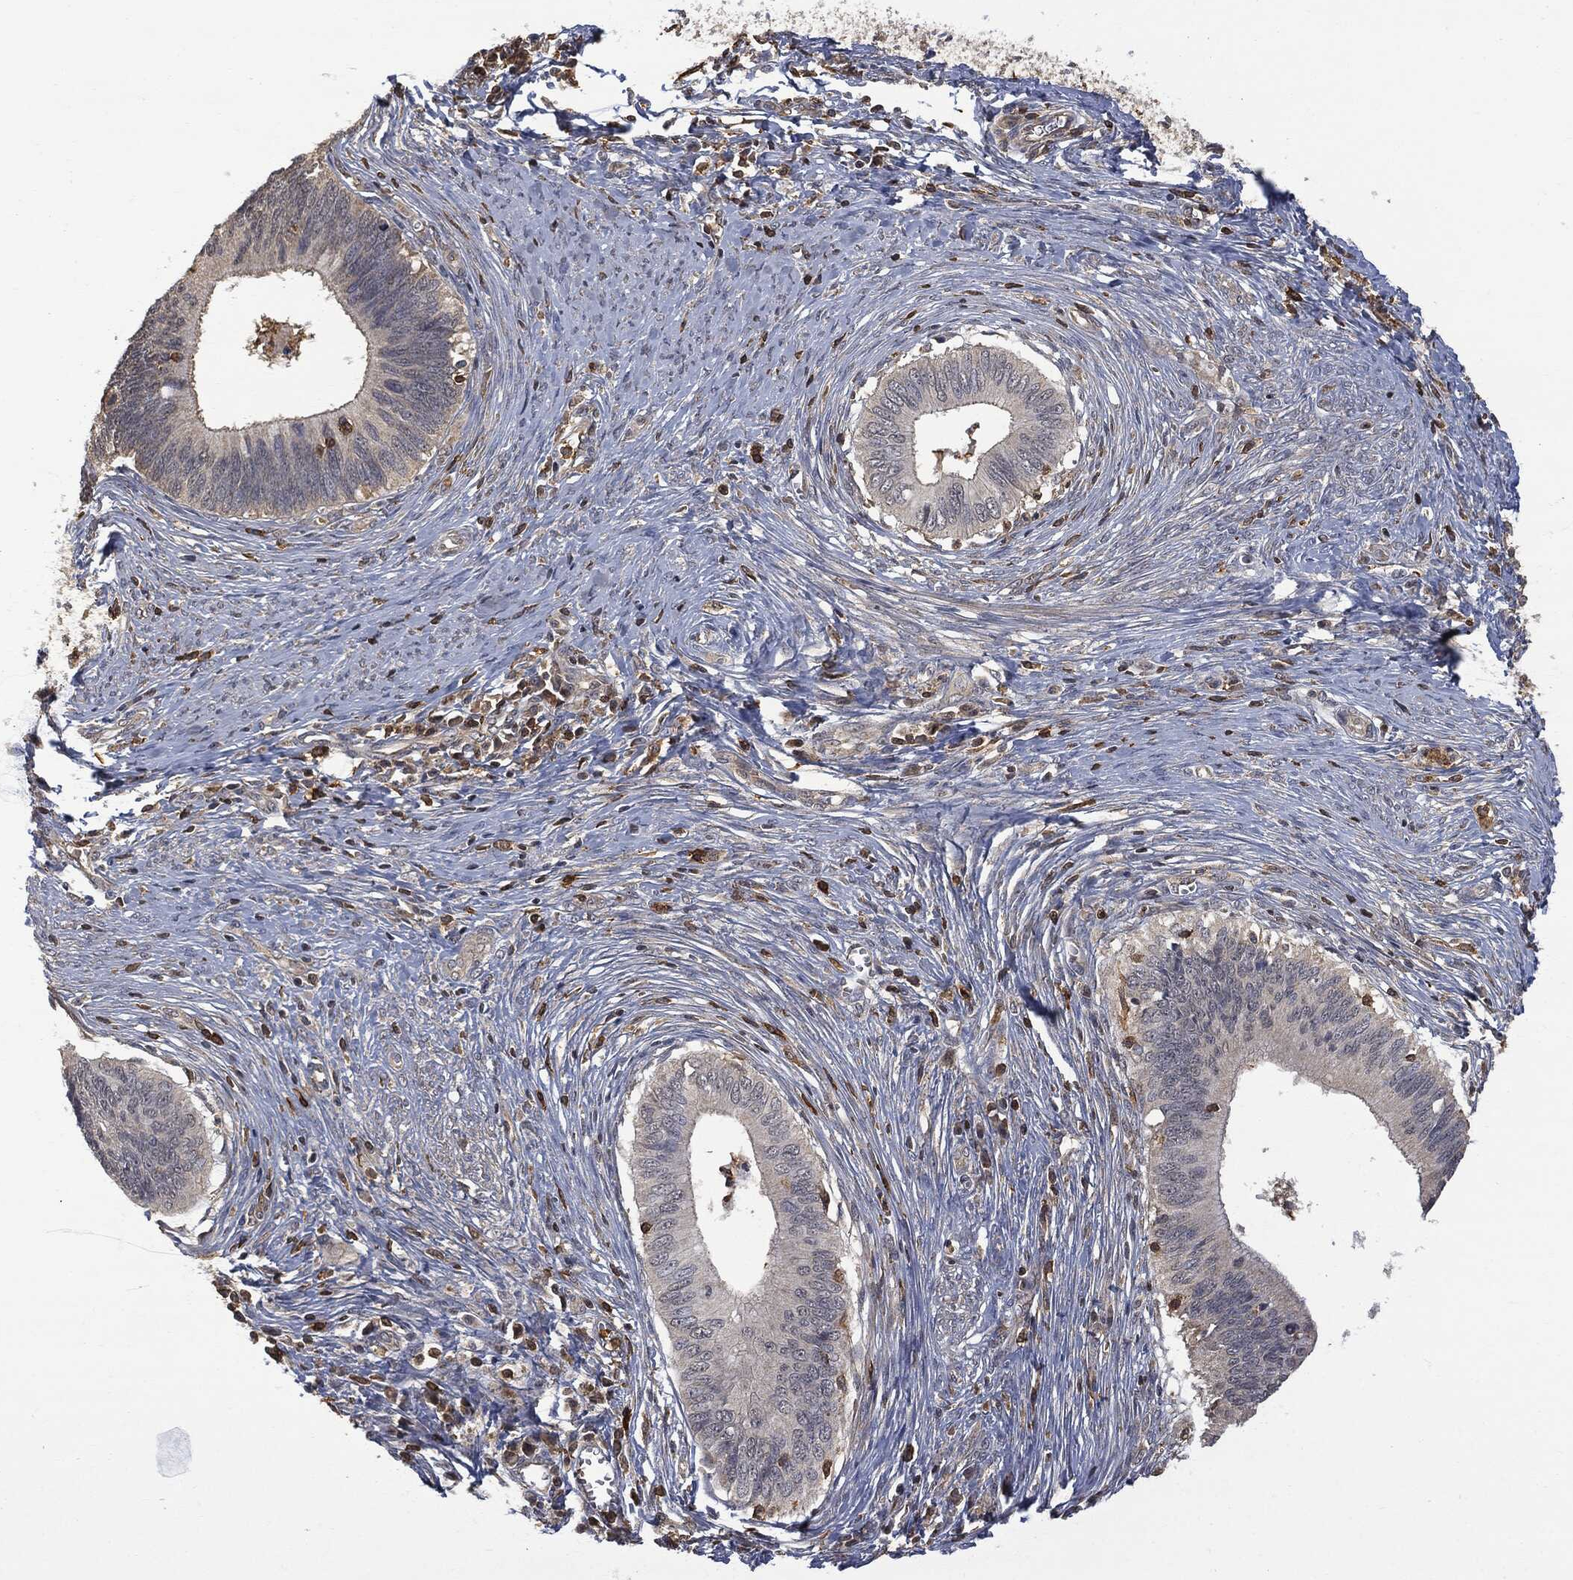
{"staining": {"intensity": "negative", "quantity": "none", "location": "none"}, "tissue": "cervical cancer", "cell_type": "Tumor cells", "image_type": "cancer", "snomed": [{"axis": "morphology", "description": "Adenocarcinoma, NOS"}, {"axis": "topography", "description": "Cervix"}], "caption": "An IHC micrograph of adenocarcinoma (cervical) is shown. There is no staining in tumor cells of adenocarcinoma (cervical). (DAB immunohistochemistry (IHC), high magnification).", "gene": "PSMB10", "patient": {"sex": "female", "age": 42}}